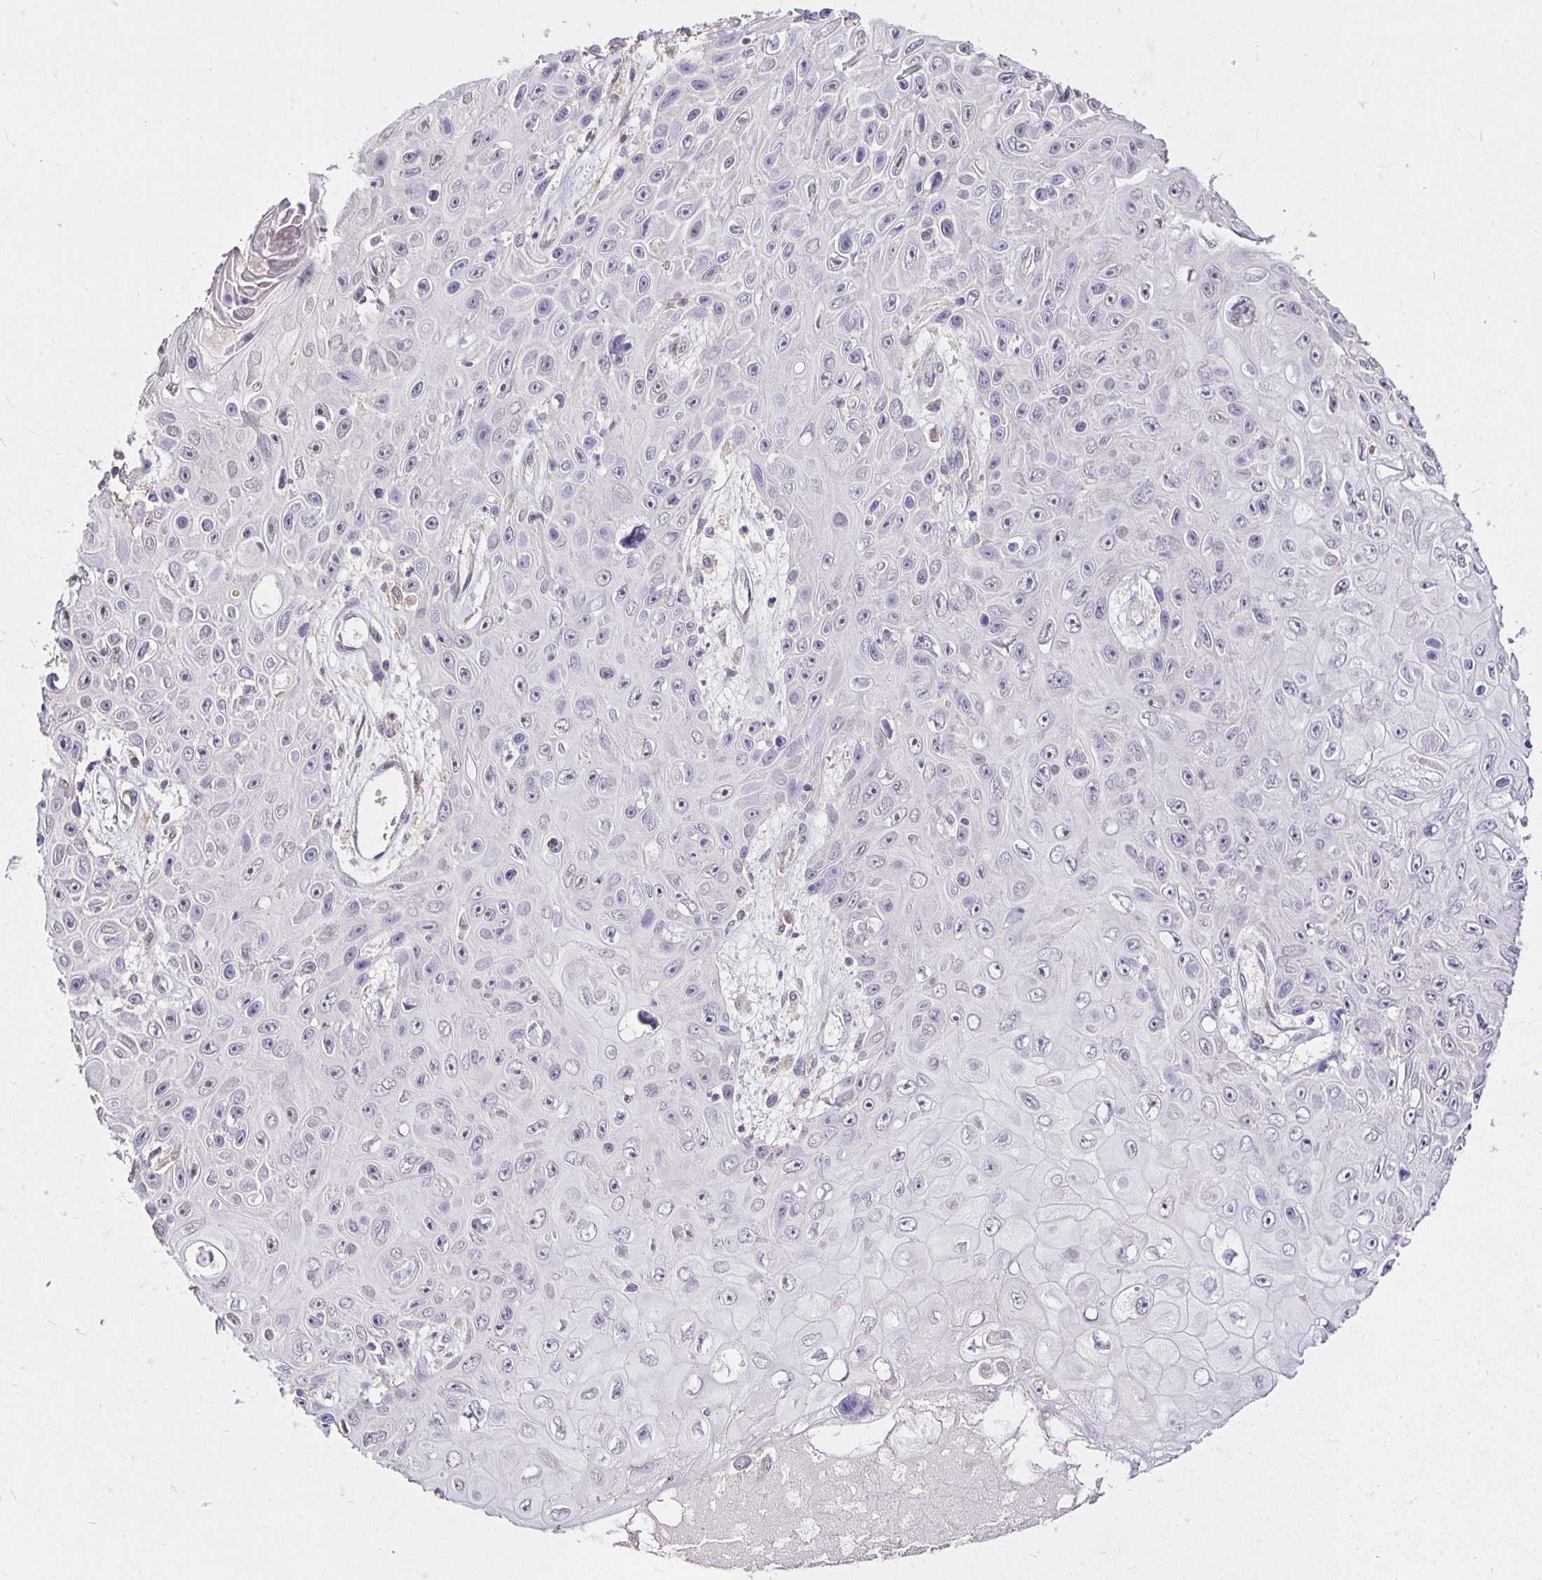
{"staining": {"intensity": "weak", "quantity": "<25%", "location": "nuclear"}, "tissue": "skin cancer", "cell_type": "Tumor cells", "image_type": "cancer", "snomed": [{"axis": "morphology", "description": "Squamous cell carcinoma, NOS"}, {"axis": "topography", "description": "Skin"}], "caption": "An image of skin squamous cell carcinoma stained for a protein shows no brown staining in tumor cells.", "gene": "PNPLA3", "patient": {"sex": "male", "age": 82}}